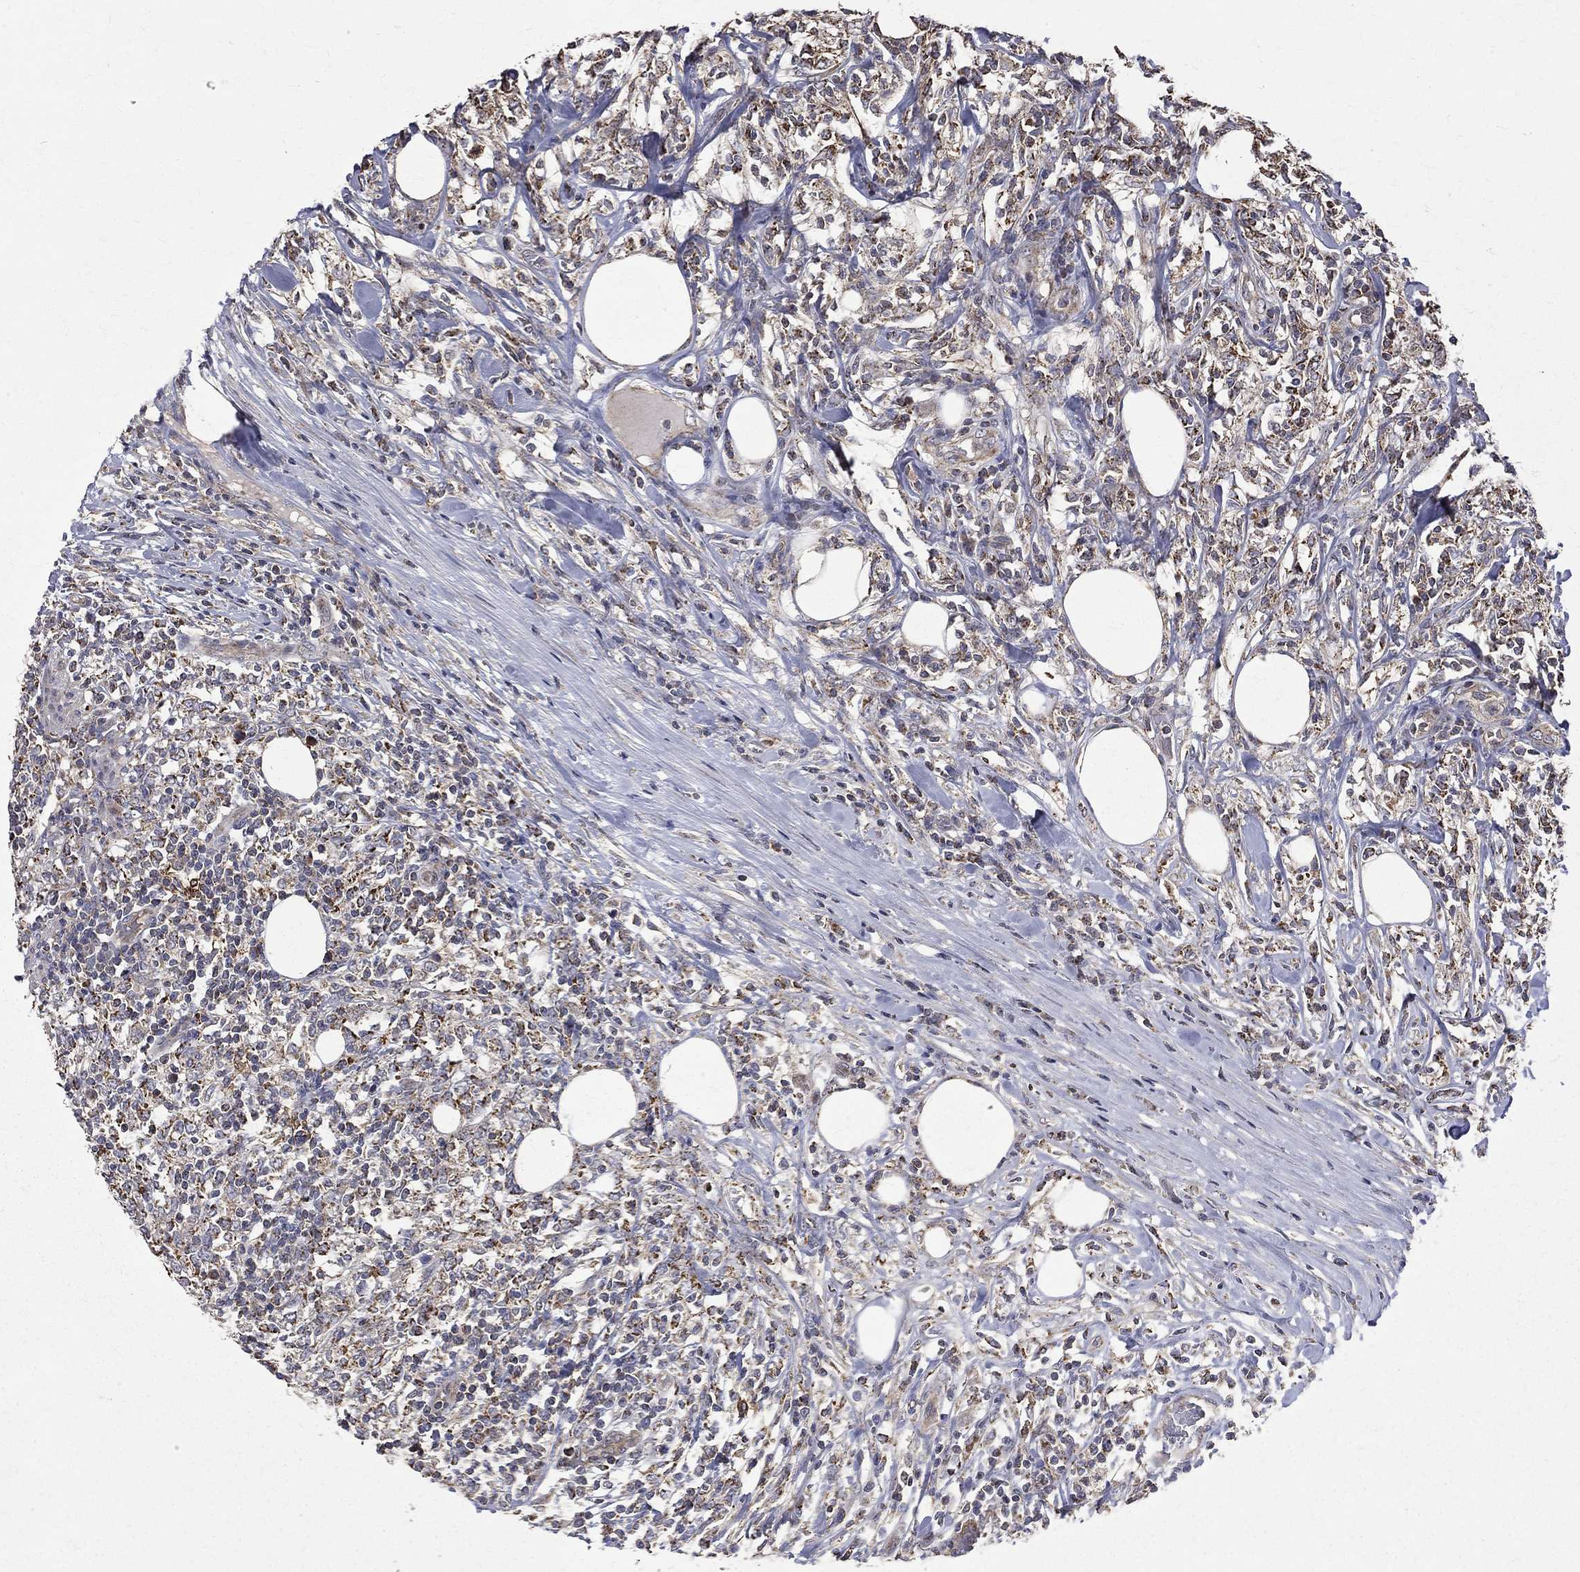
{"staining": {"intensity": "negative", "quantity": "none", "location": "none"}, "tissue": "lymphoma", "cell_type": "Tumor cells", "image_type": "cancer", "snomed": [{"axis": "morphology", "description": "Malignant lymphoma, non-Hodgkin's type, High grade"}, {"axis": "topography", "description": "Lymph node"}], "caption": "The photomicrograph exhibits no staining of tumor cells in lymphoma. Brightfield microscopy of immunohistochemistry stained with DAB (brown) and hematoxylin (blue), captured at high magnification.", "gene": "RPGR", "patient": {"sex": "female", "age": 84}}